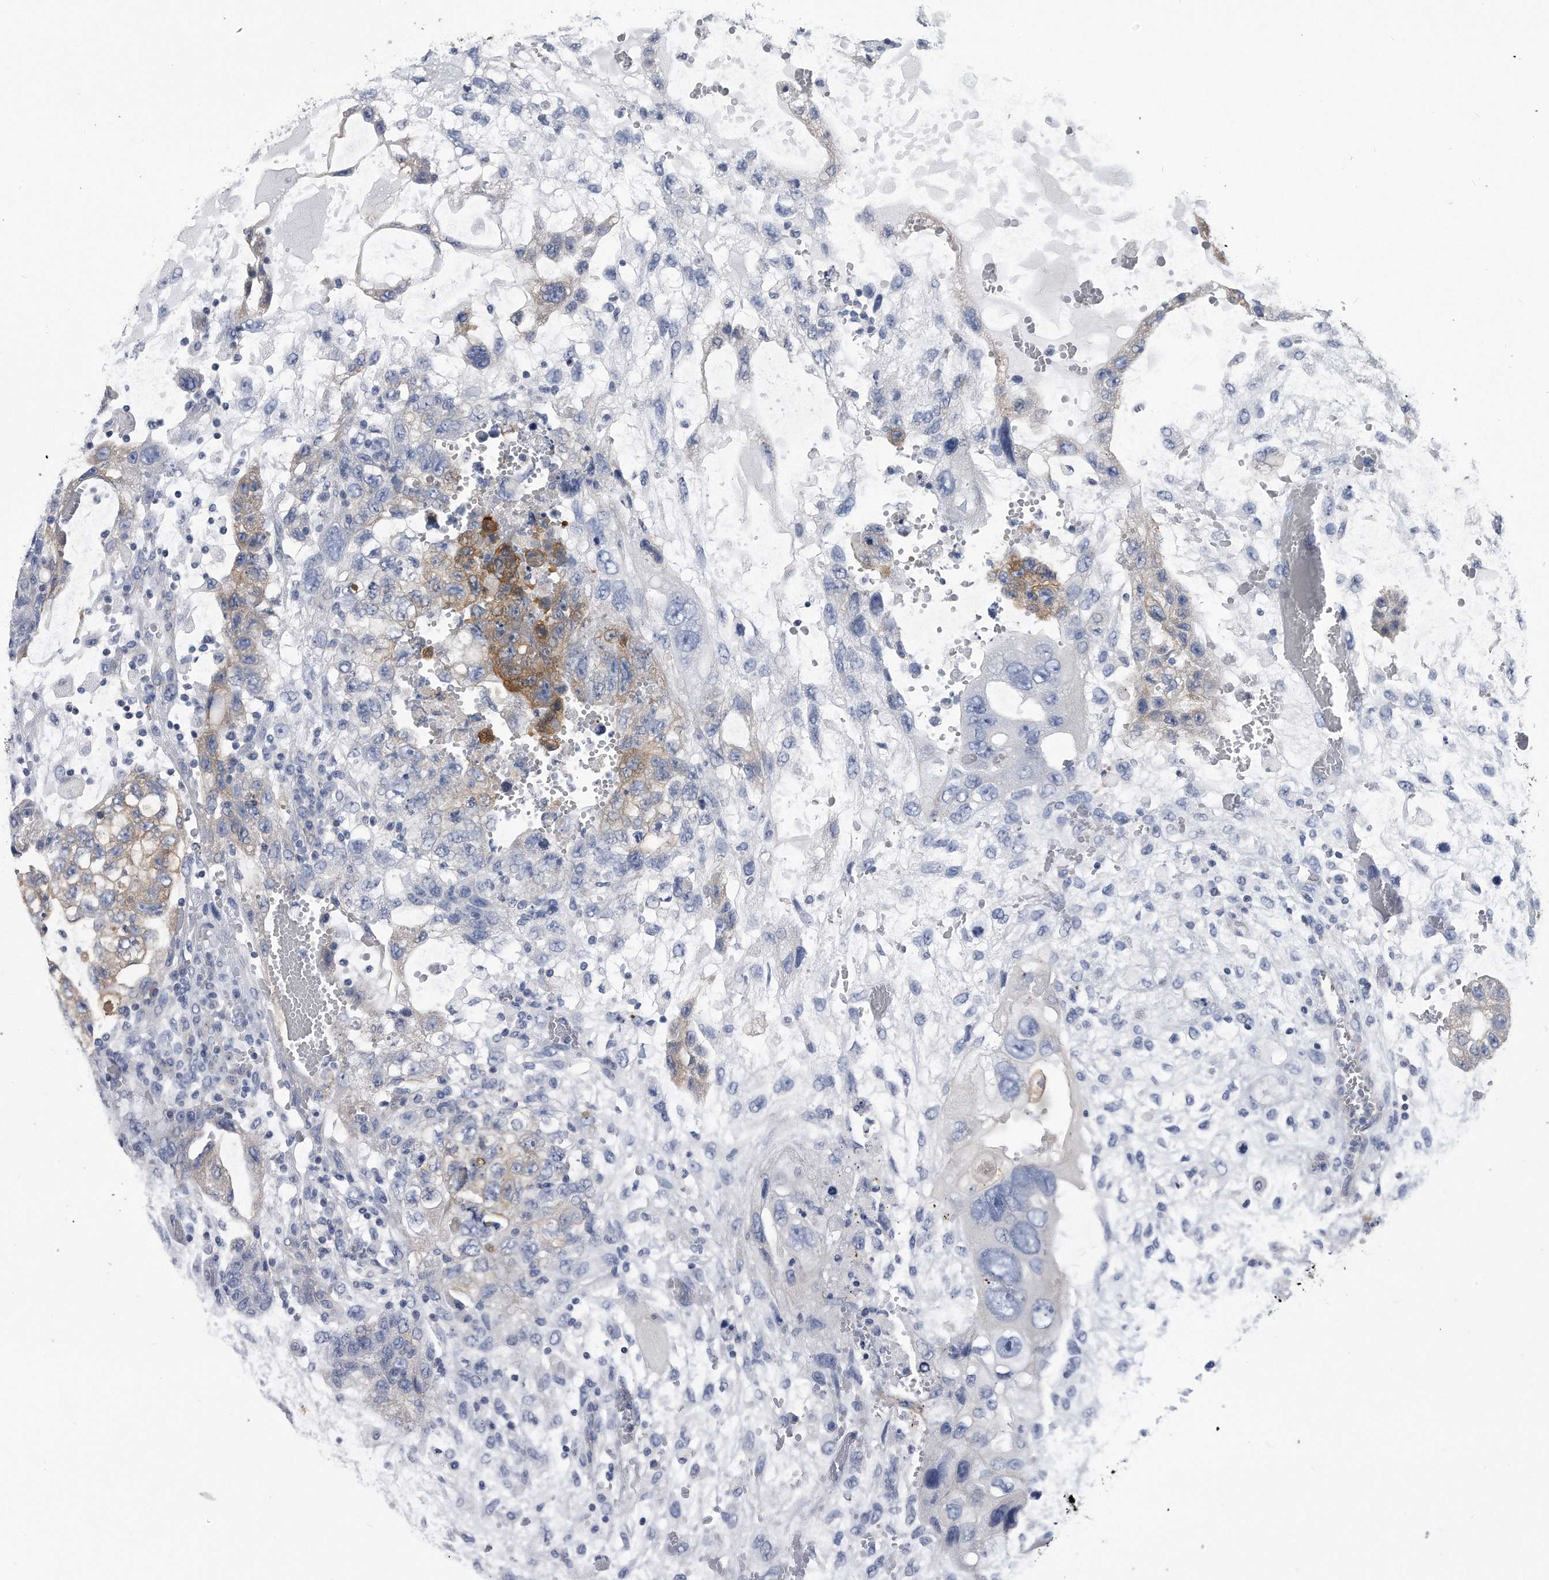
{"staining": {"intensity": "negative", "quantity": "none", "location": "none"}, "tissue": "testis cancer", "cell_type": "Tumor cells", "image_type": "cancer", "snomed": [{"axis": "morphology", "description": "Carcinoma, Embryonal, NOS"}, {"axis": "topography", "description": "Testis"}], "caption": "Tumor cells are negative for brown protein staining in testis cancer (embryonal carcinoma).", "gene": "PYGB", "patient": {"sex": "male", "age": 36}}